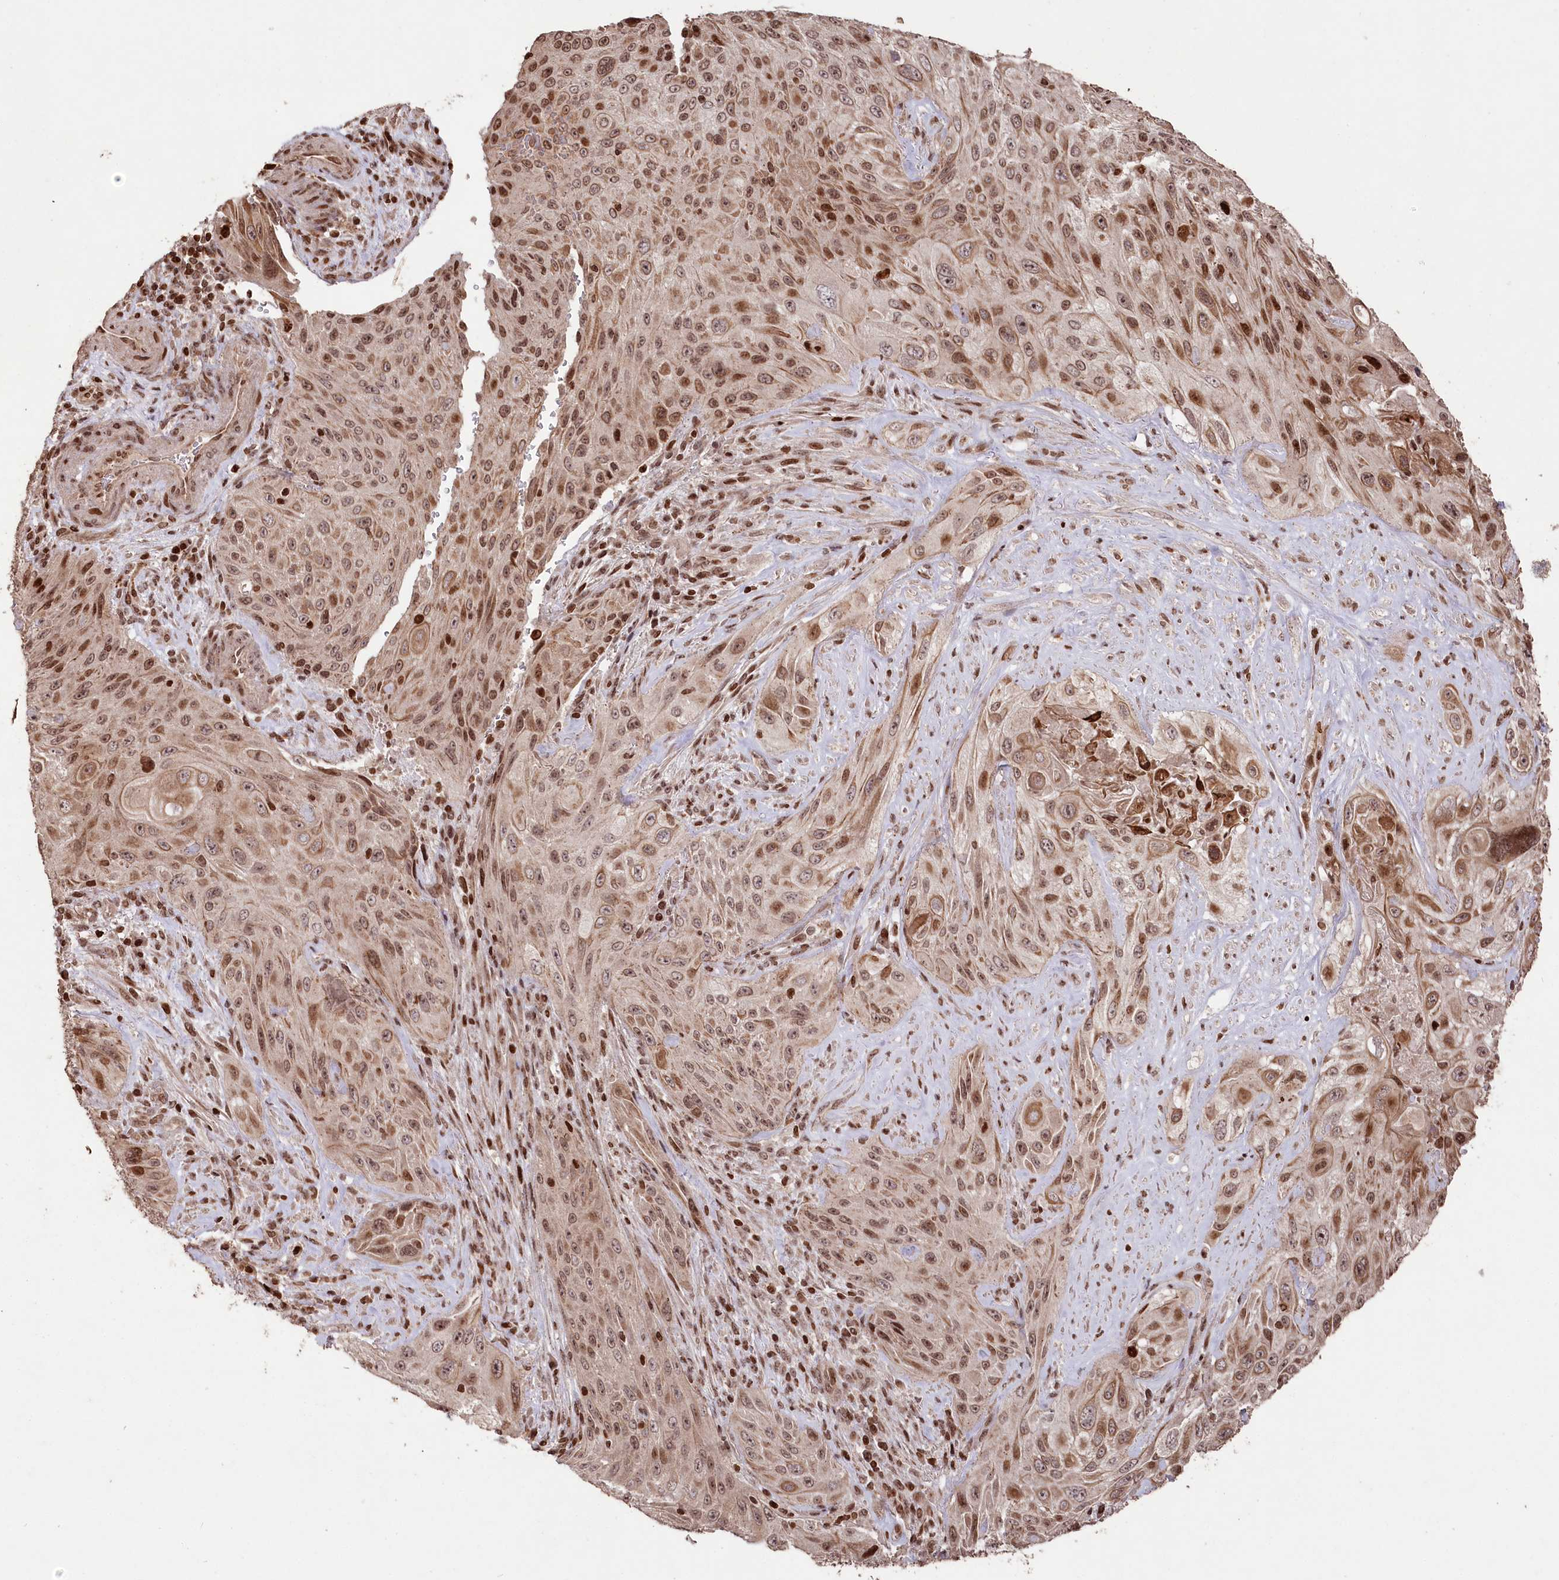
{"staining": {"intensity": "moderate", "quantity": ">75%", "location": "nuclear"}, "tissue": "cervical cancer", "cell_type": "Tumor cells", "image_type": "cancer", "snomed": [{"axis": "morphology", "description": "Squamous cell carcinoma, NOS"}, {"axis": "topography", "description": "Cervix"}], "caption": "Immunohistochemical staining of human cervical cancer displays medium levels of moderate nuclear protein expression in approximately >75% of tumor cells. Nuclei are stained in blue.", "gene": "CCSER2", "patient": {"sex": "female", "age": 42}}